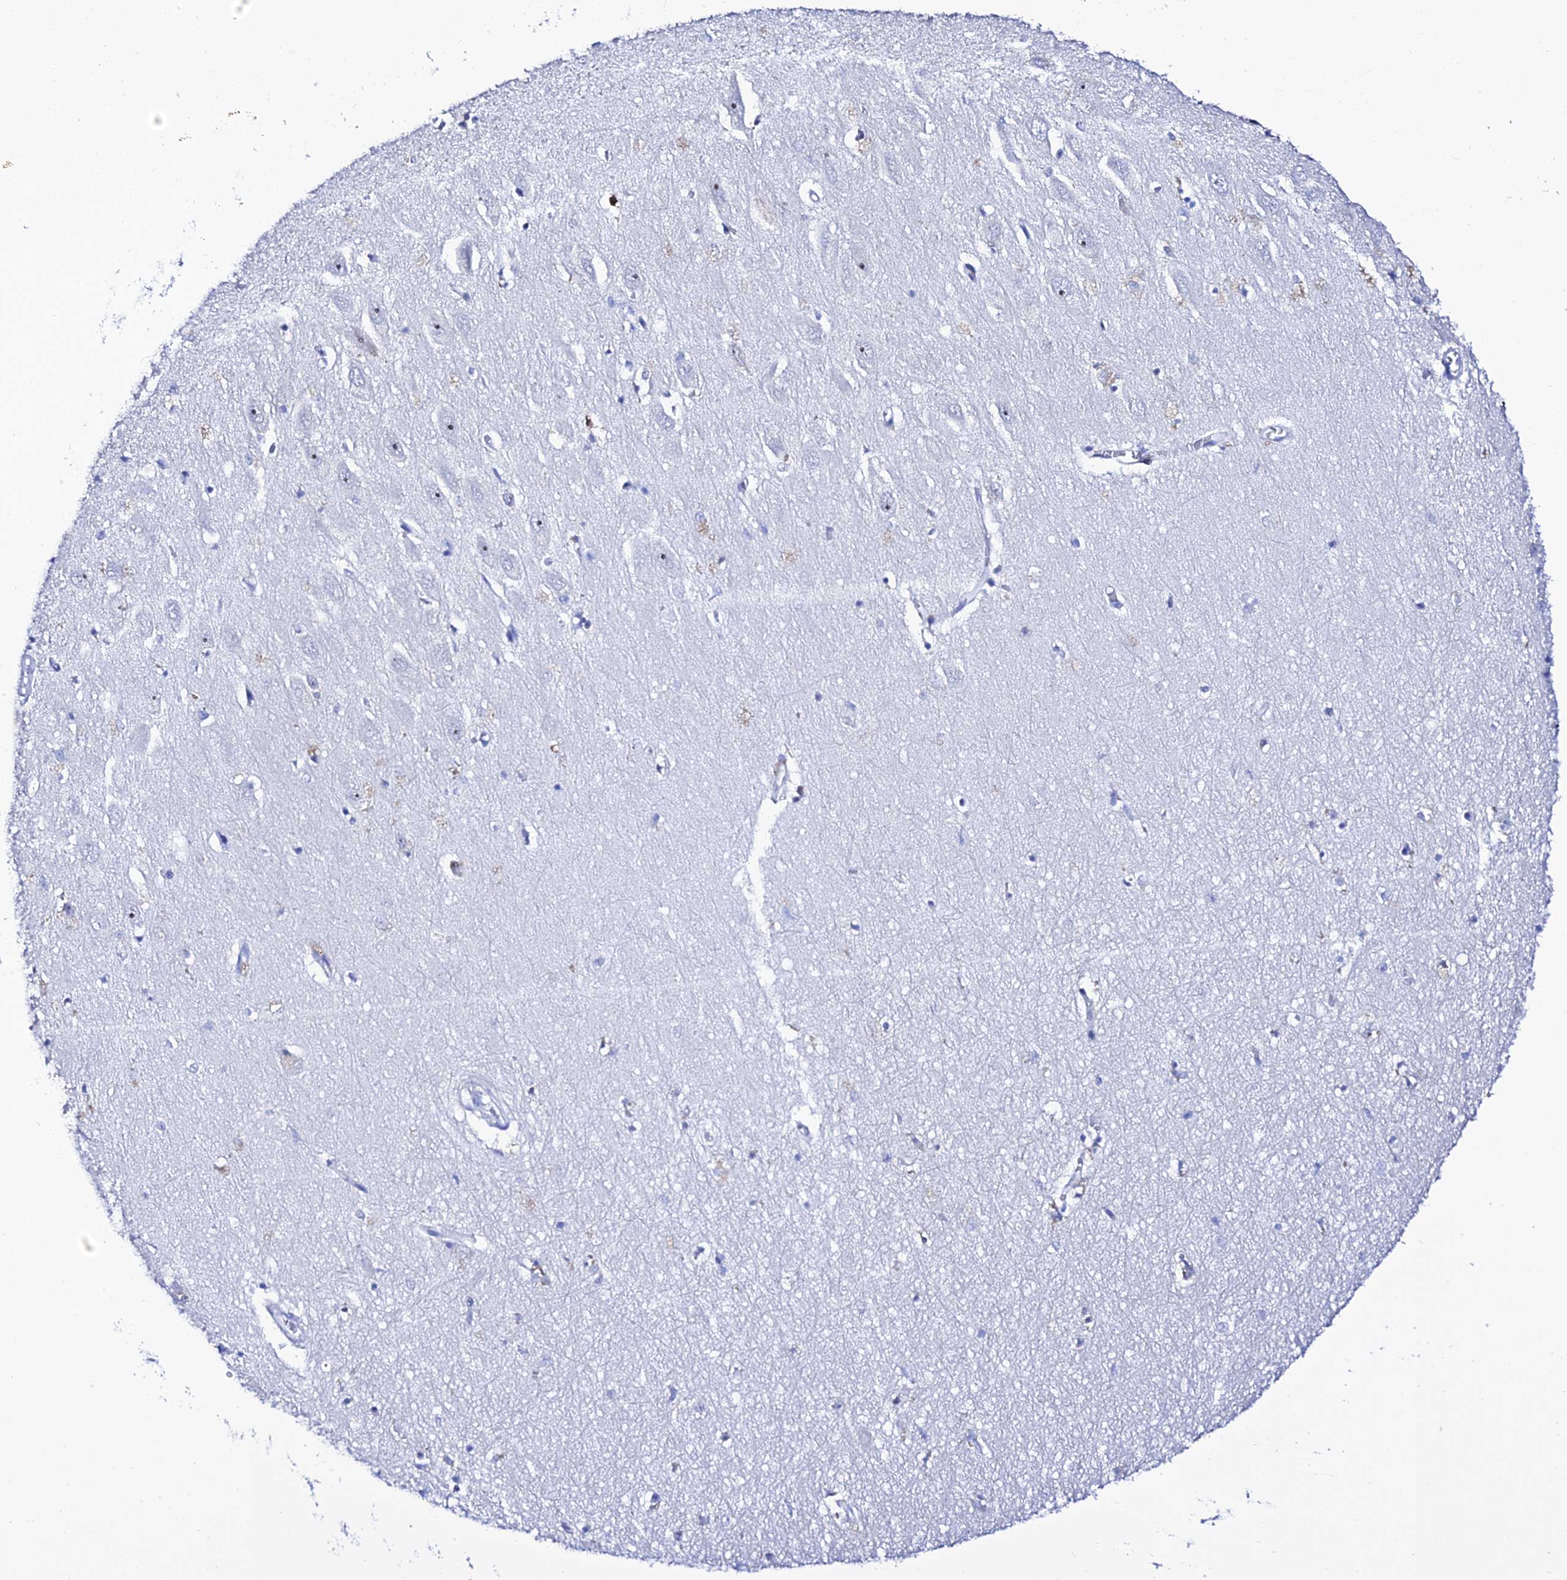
{"staining": {"intensity": "negative", "quantity": "none", "location": "none"}, "tissue": "hippocampus", "cell_type": "Glial cells", "image_type": "normal", "snomed": [{"axis": "morphology", "description": "Normal tissue, NOS"}, {"axis": "topography", "description": "Hippocampus"}], "caption": "The immunohistochemistry image has no significant expression in glial cells of hippocampus.", "gene": "POFUT2", "patient": {"sex": "female", "age": 64}}